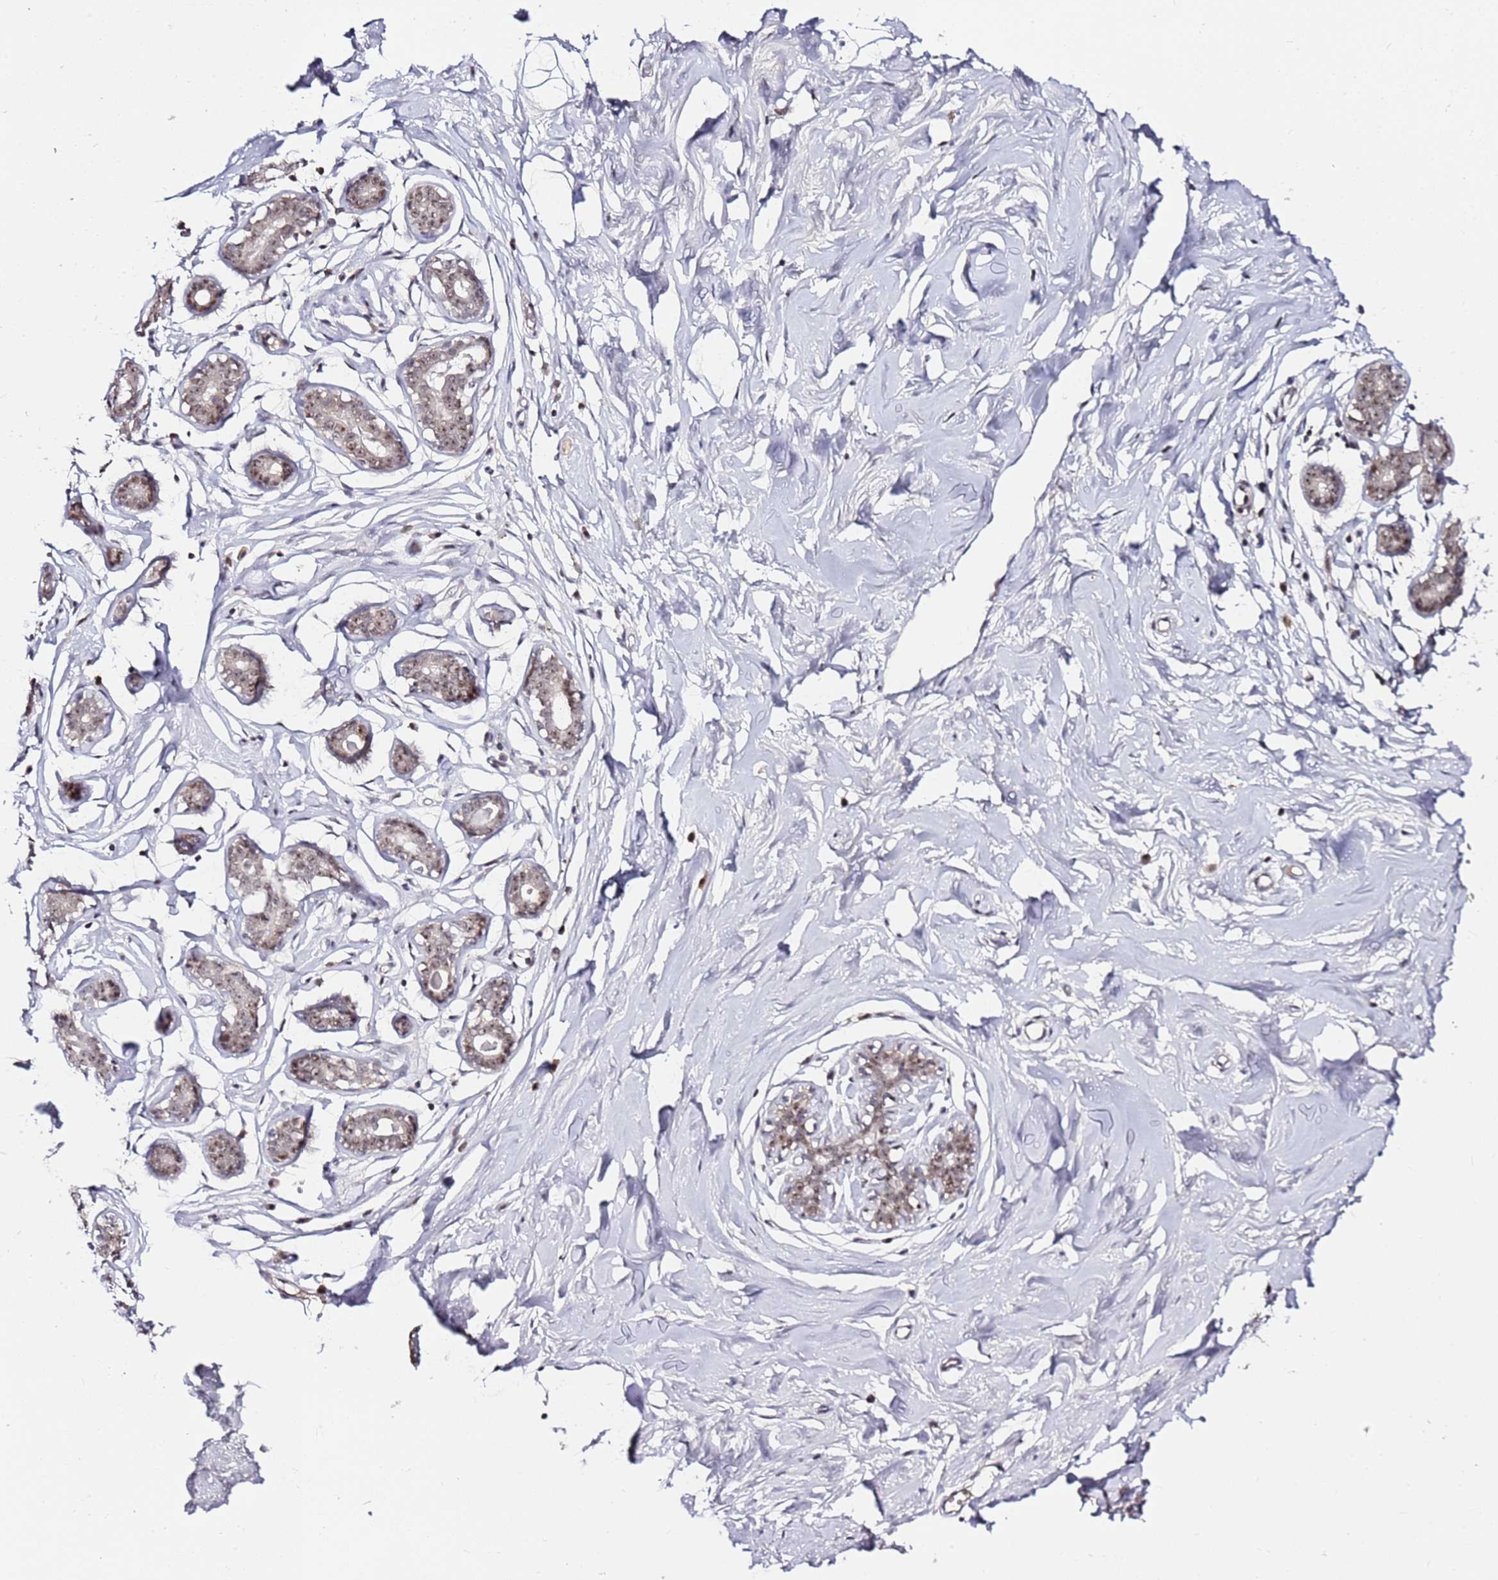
{"staining": {"intensity": "negative", "quantity": "none", "location": "none"}, "tissue": "breast", "cell_type": "Adipocytes", "image_type": "normal", "snomed": [{"axis": "morphology", "description": "Normal tissue, NOS"}, {"axis": "morphology", "description": "Adenoma, NOS"}, {"axis": "topography", "description": "Breast"}], "caption": "This is an immunohistochemistry micrograph of unremarkable breast. There is no staining in adipocytes.", "gene": "FCF1", "patient": {"sex": "female", "age": 23}}